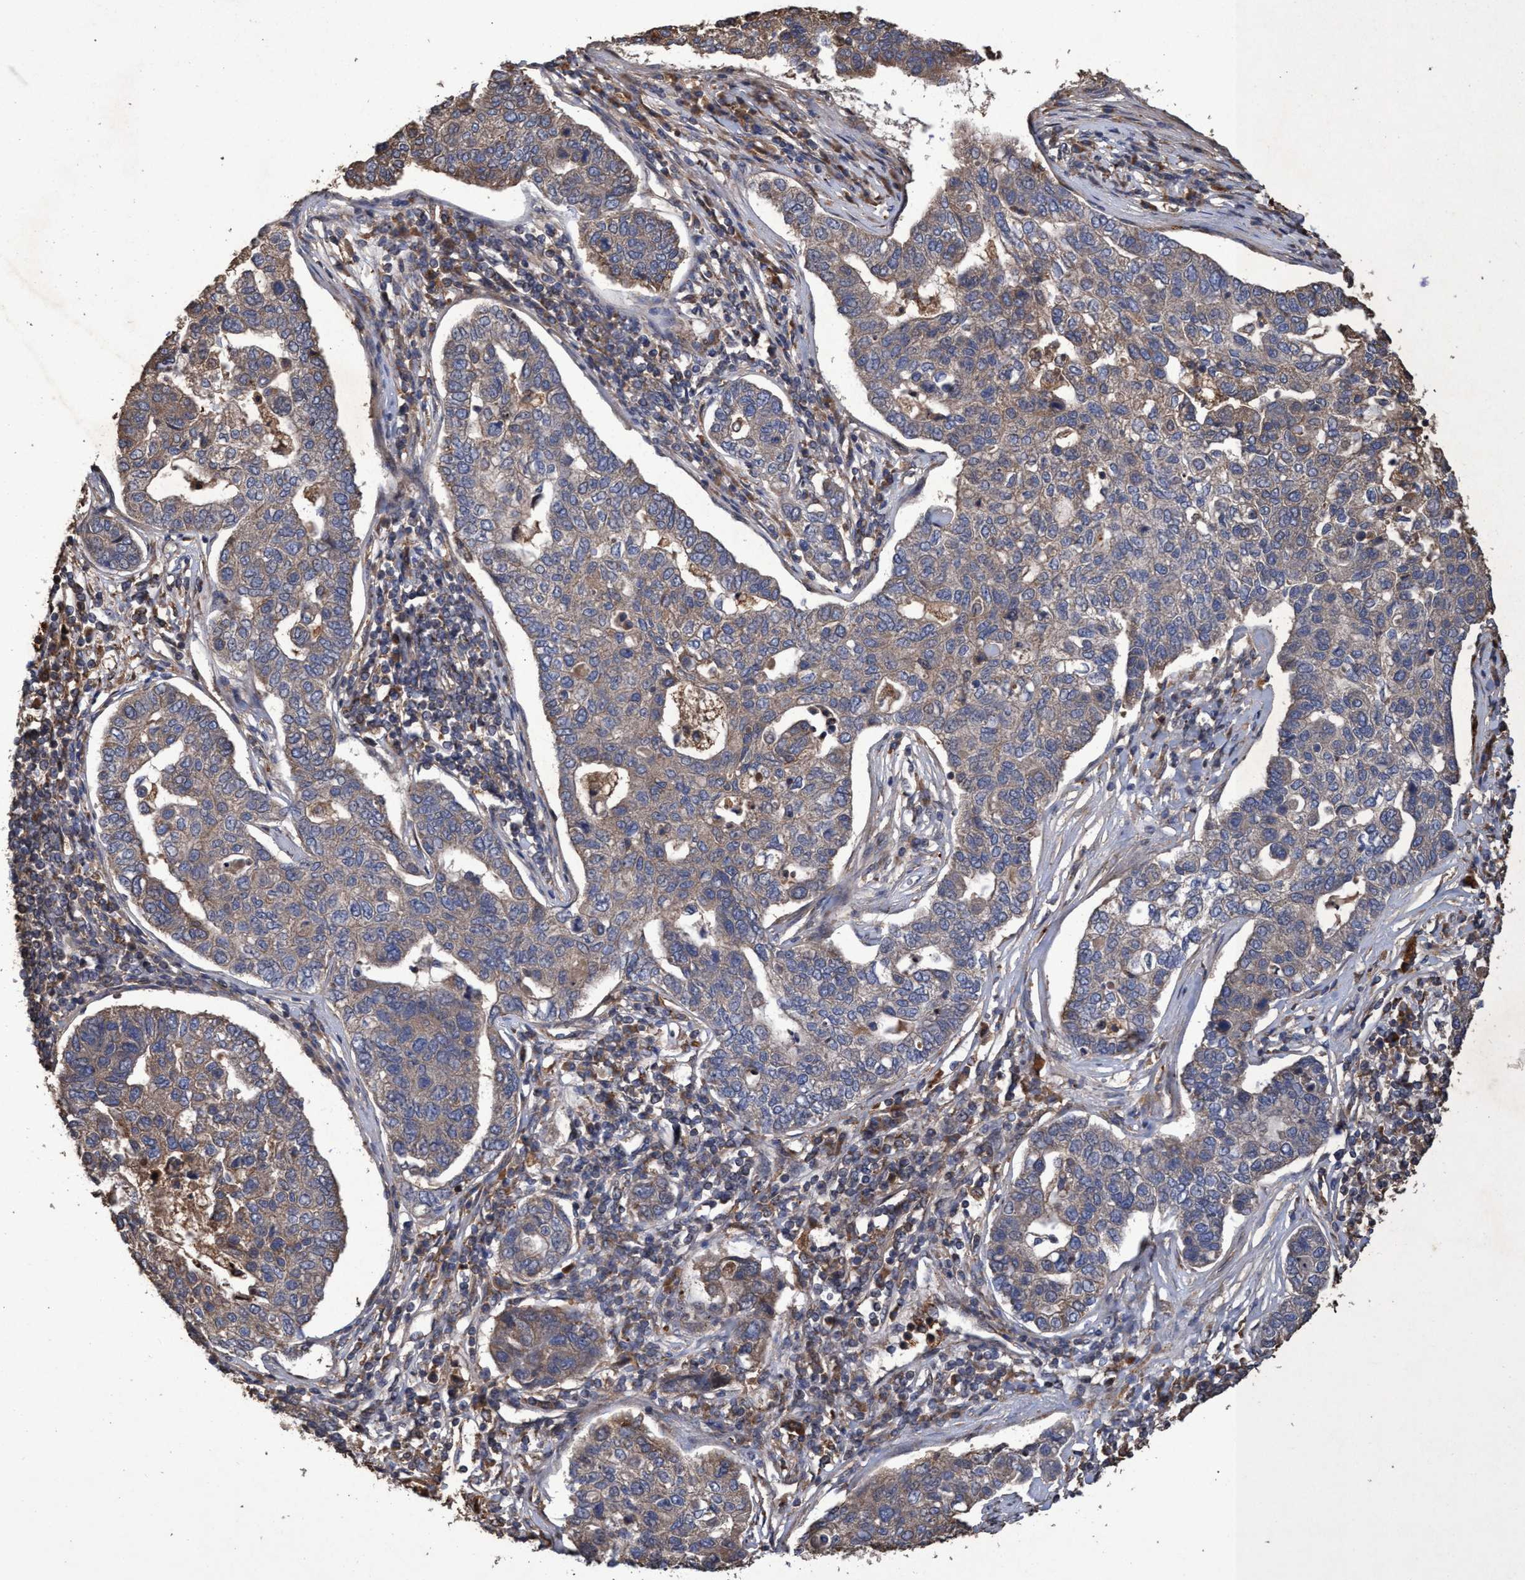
{"staining": {"intensity": "weak", "quantity": "25%-75%", "location": "cytoplasmic/membranous"}, "tissue": "pancreatic cancer", "cell_type": "Tumor cells", "image_type": "cancer", "snomed": [{"axis": "morphology", "description": "Adenocarcinoma, NOS"}, {"axis": "topography", "description": "Pancreas"}], "caption": "Protein expression analysis of pancreatic adenocarcinoma displays weak cytoplasmic/membranous positivity in approximately 25%-75% of tumor cells.", "gene": "CHMP6", "patient": {"sex": "female", "age": 61}}